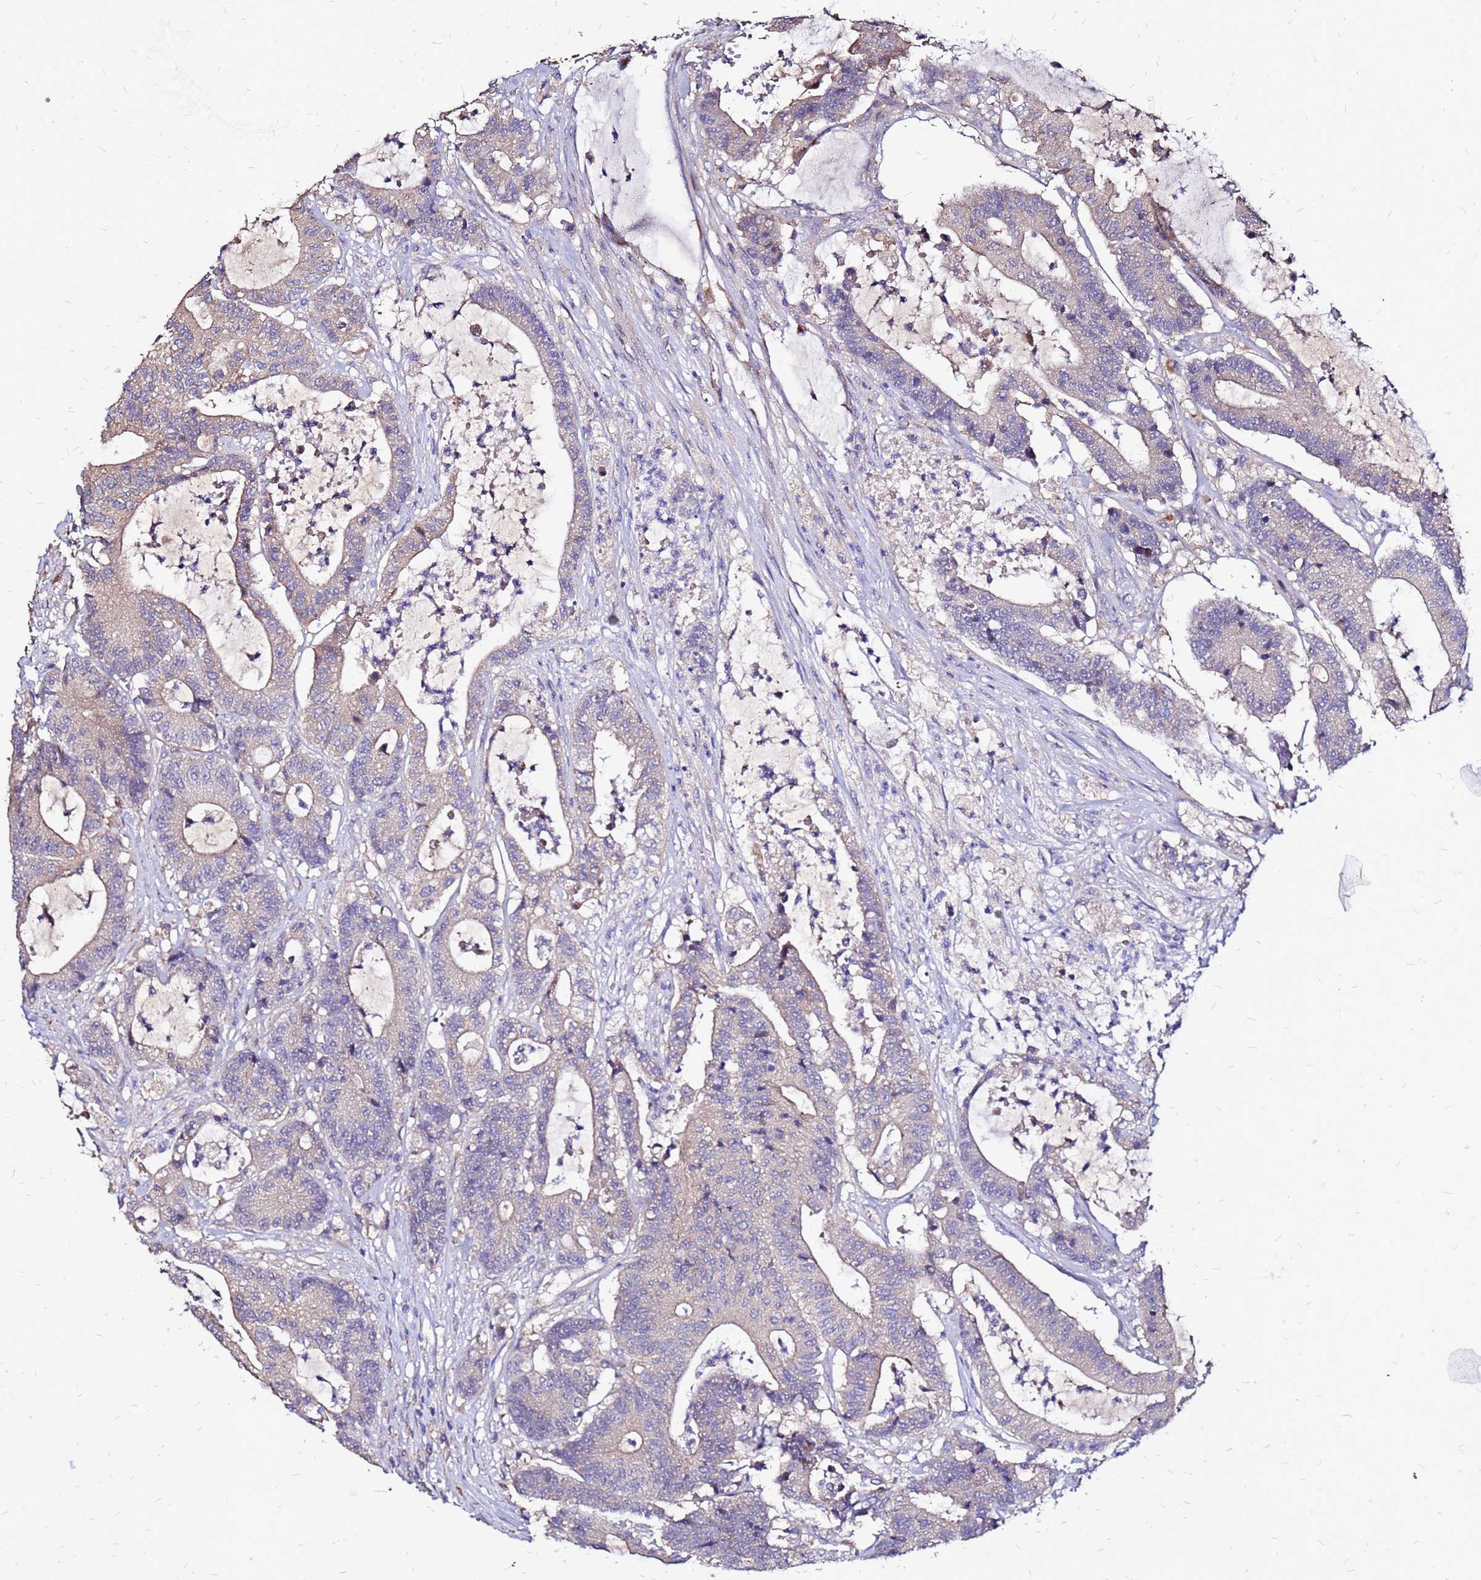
{"staining": {"intensity": "weak", "quantity": "<25%", "location": "cytoplasmic/membranous"}, "tissue": "colorectal cancer", "cell_type": "Tumor cells", "image_type": "cancer", "snomed": [{"axis": "morphology", "description": "Adenocarcinoma, NOS"}, {"axis": "topography", "description": "Colon"}], "caption": "Adenocarcinoma (colorectal) was stained to show a protein in brown. There is no significant staining in tumor cells.", "gene": "ARHGEF5", "patient": {"sex": "female", "age": 84}}